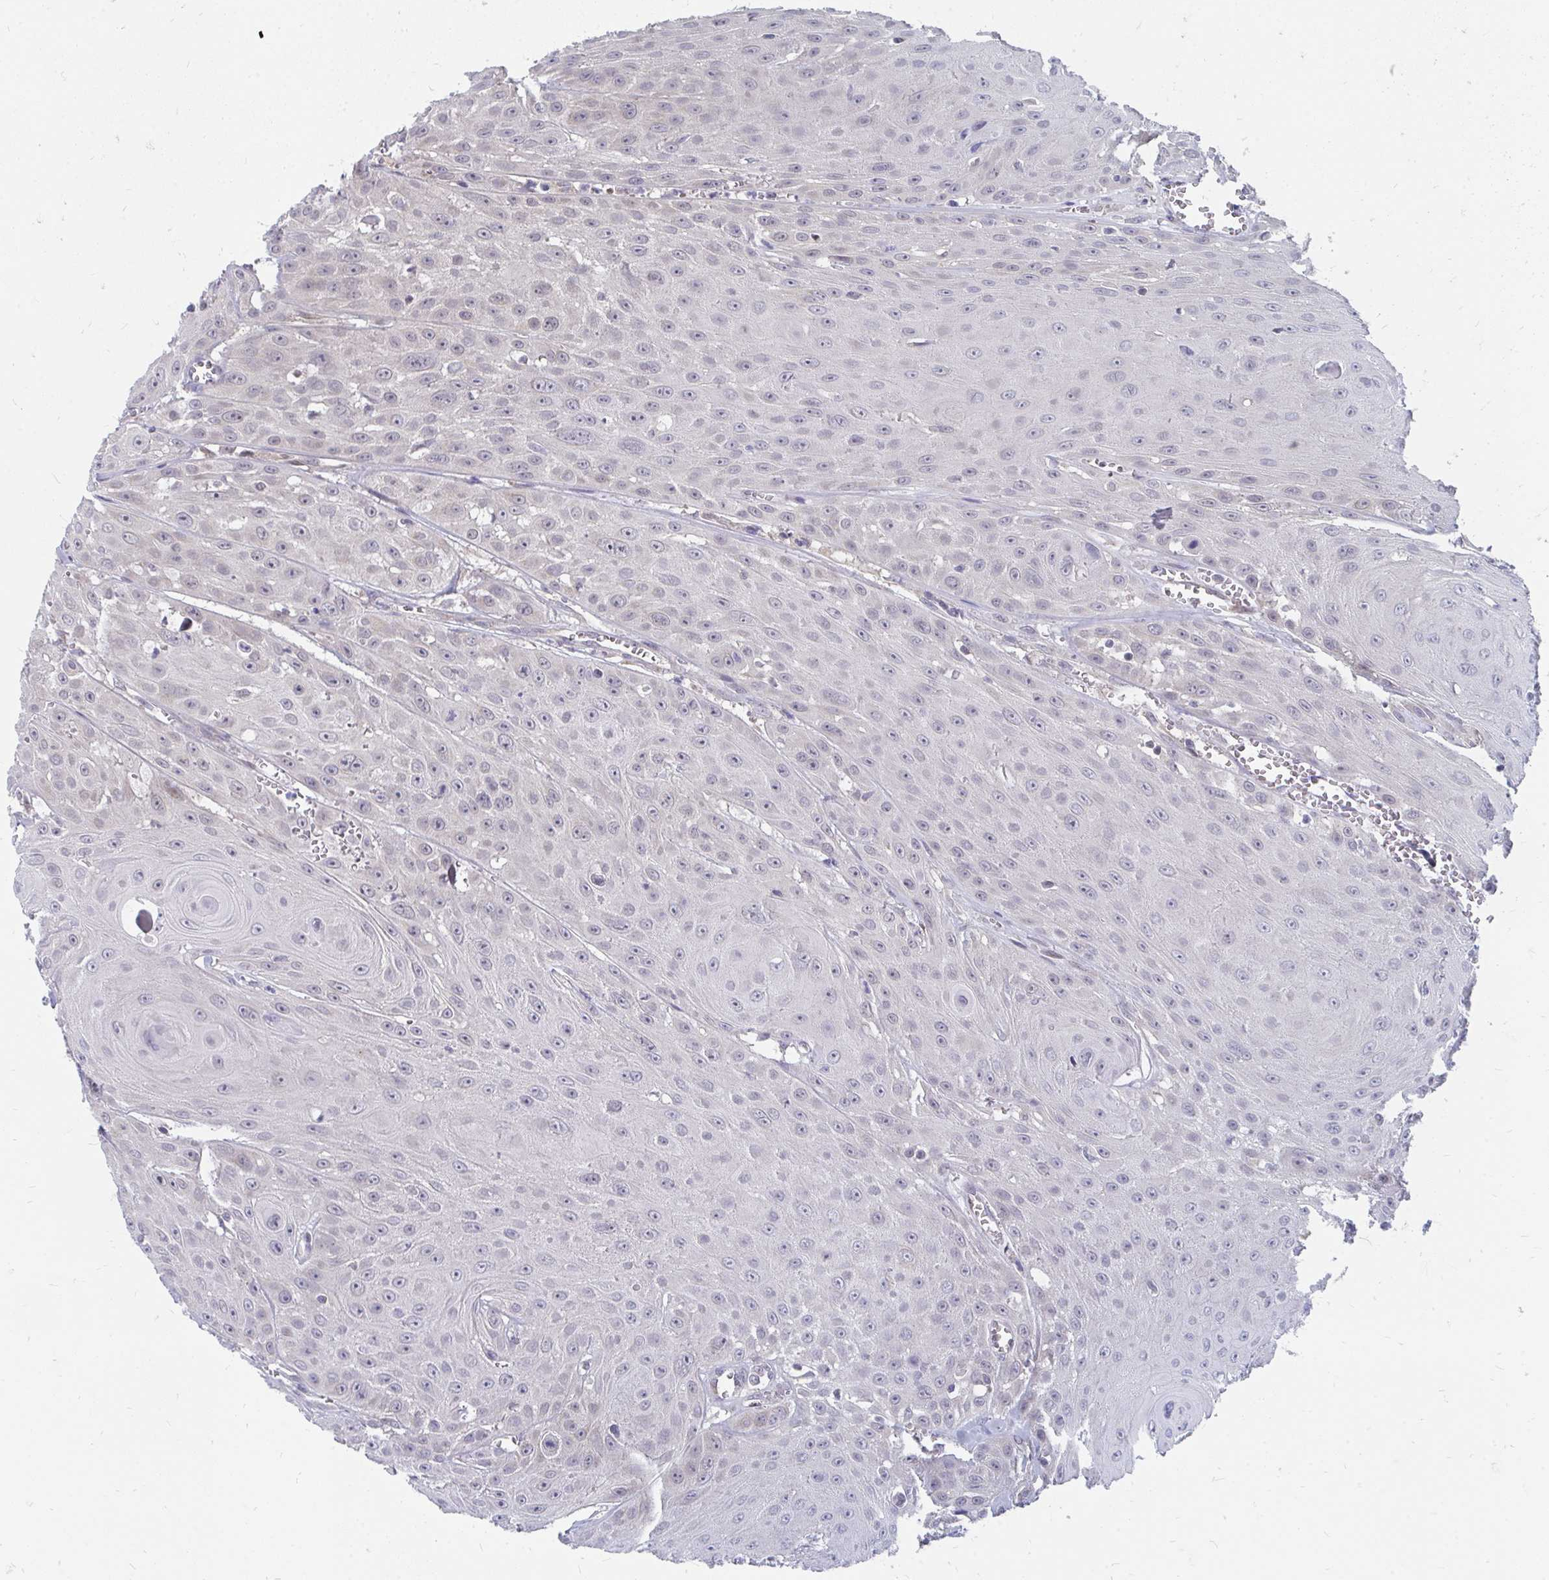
{"staining": {"intensity": "negative", "quantity": "none", "location": "none"}, "tissue": "head and neck cancer", "cell_type": "Tumor cells", "image_type": "cancer", "snomed": [{"axis": "morphology", "description": "Squamous cell carcinoma, NOS"}, {"axis": "topography", "description": "Oral tissue"}, {"axis": "topography", "description": "Head-Neck"}], "caption": "DAB immunohistochemical staining of head and neck cancer exhibits no significant expression in tumor cells.", "gene": "PABIR3", "patient": {"sex": "male", "age": 81}}